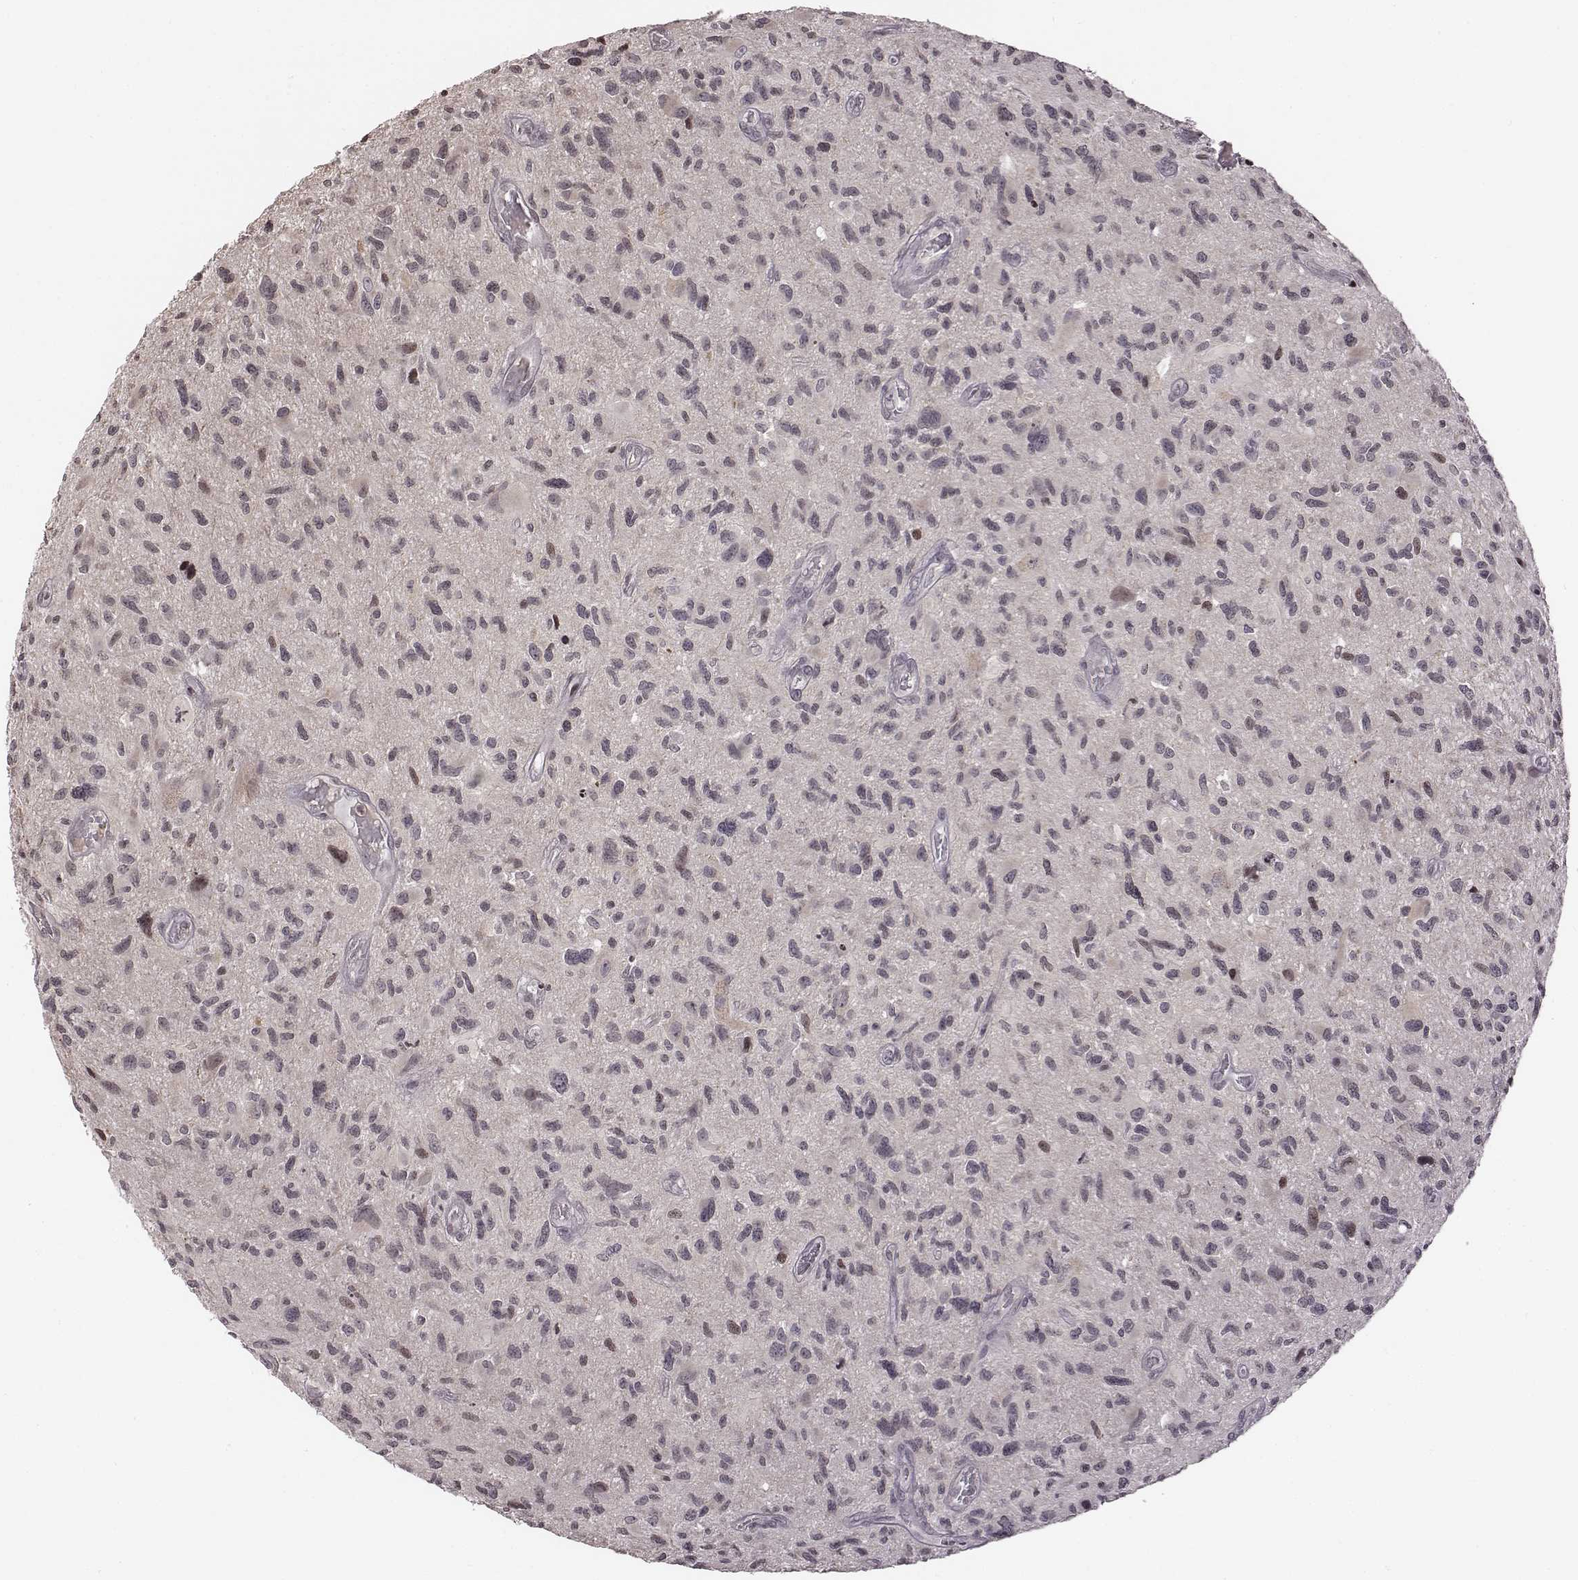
{"staining": {"intensity": "negative", "quantity": "none", "location": "none"}, "tissue": "glioma", "cell_type": "Tumor cells", "image_type": "cancer", "snomed": [{"axis": "morphology", "description": "Glioma, malignant, NOS"}, {"axis": "morphology", "description": "Glioma, malignant, High grade"}, {"axis": "topography", "description": "Brain"}], "caption": "IHC of glioma (malignant) displays no expression in tumor cells.", "gene": "GRM4", "patient": {"sex": "female", "age": 71}}